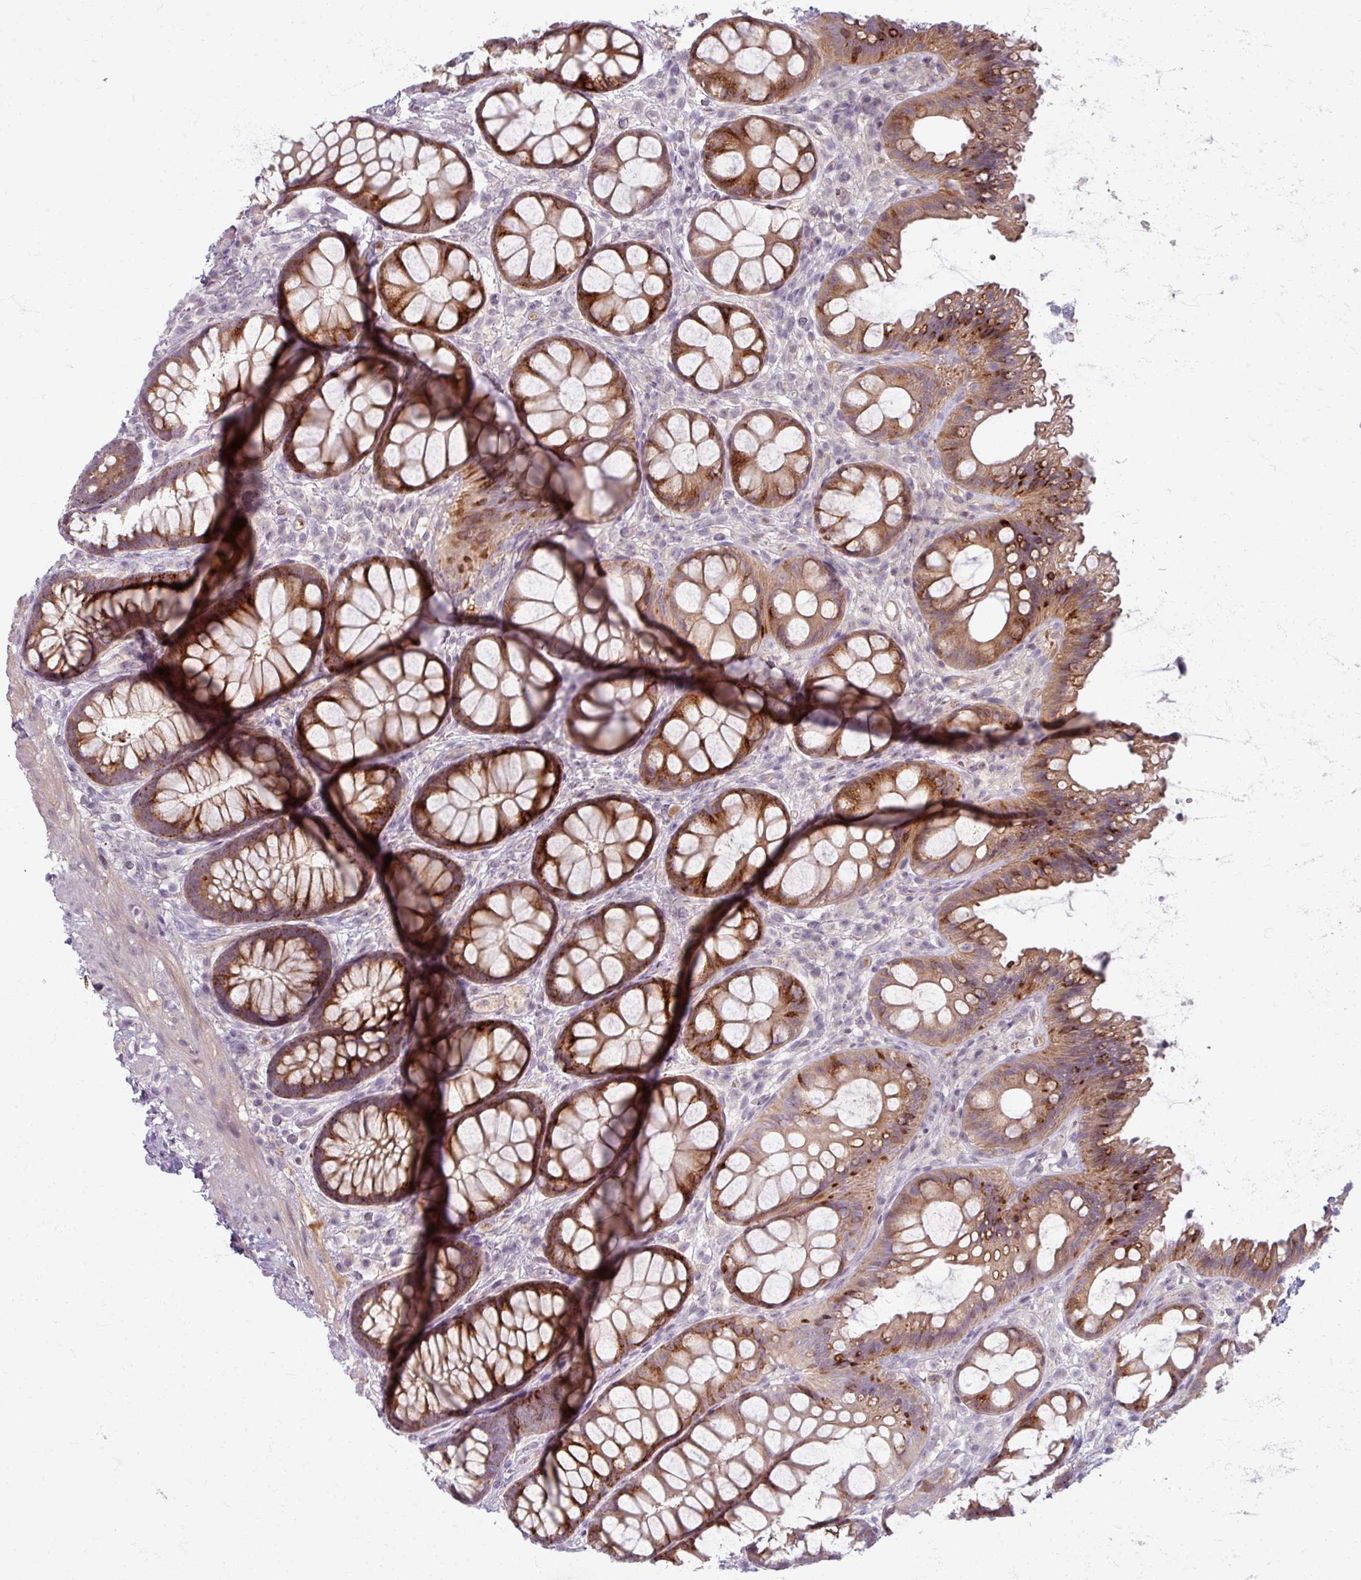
{"staining": {"intensity": "strong", "quantity": "25%-75%", "location": "cytoplasmic/membranous"}, "tissue": "rectum", "cell_type": "Glandular cells", "image_type": "normal", "snomed": [{"axis": "morphology", "description": "Normal tissue, NOS"}, {"axis": "topography", "description": "Rectum"}], "caption": "Immunohistochemistry histopathology image of normal human rectum stained for a protein (brown), which reveals high levels of strong cytoplasmic/membranous positivity in approximately 25%-75% of glandular cells.", "gene": "TTLL7", "patient": {"sex": "female", "age": 67}}